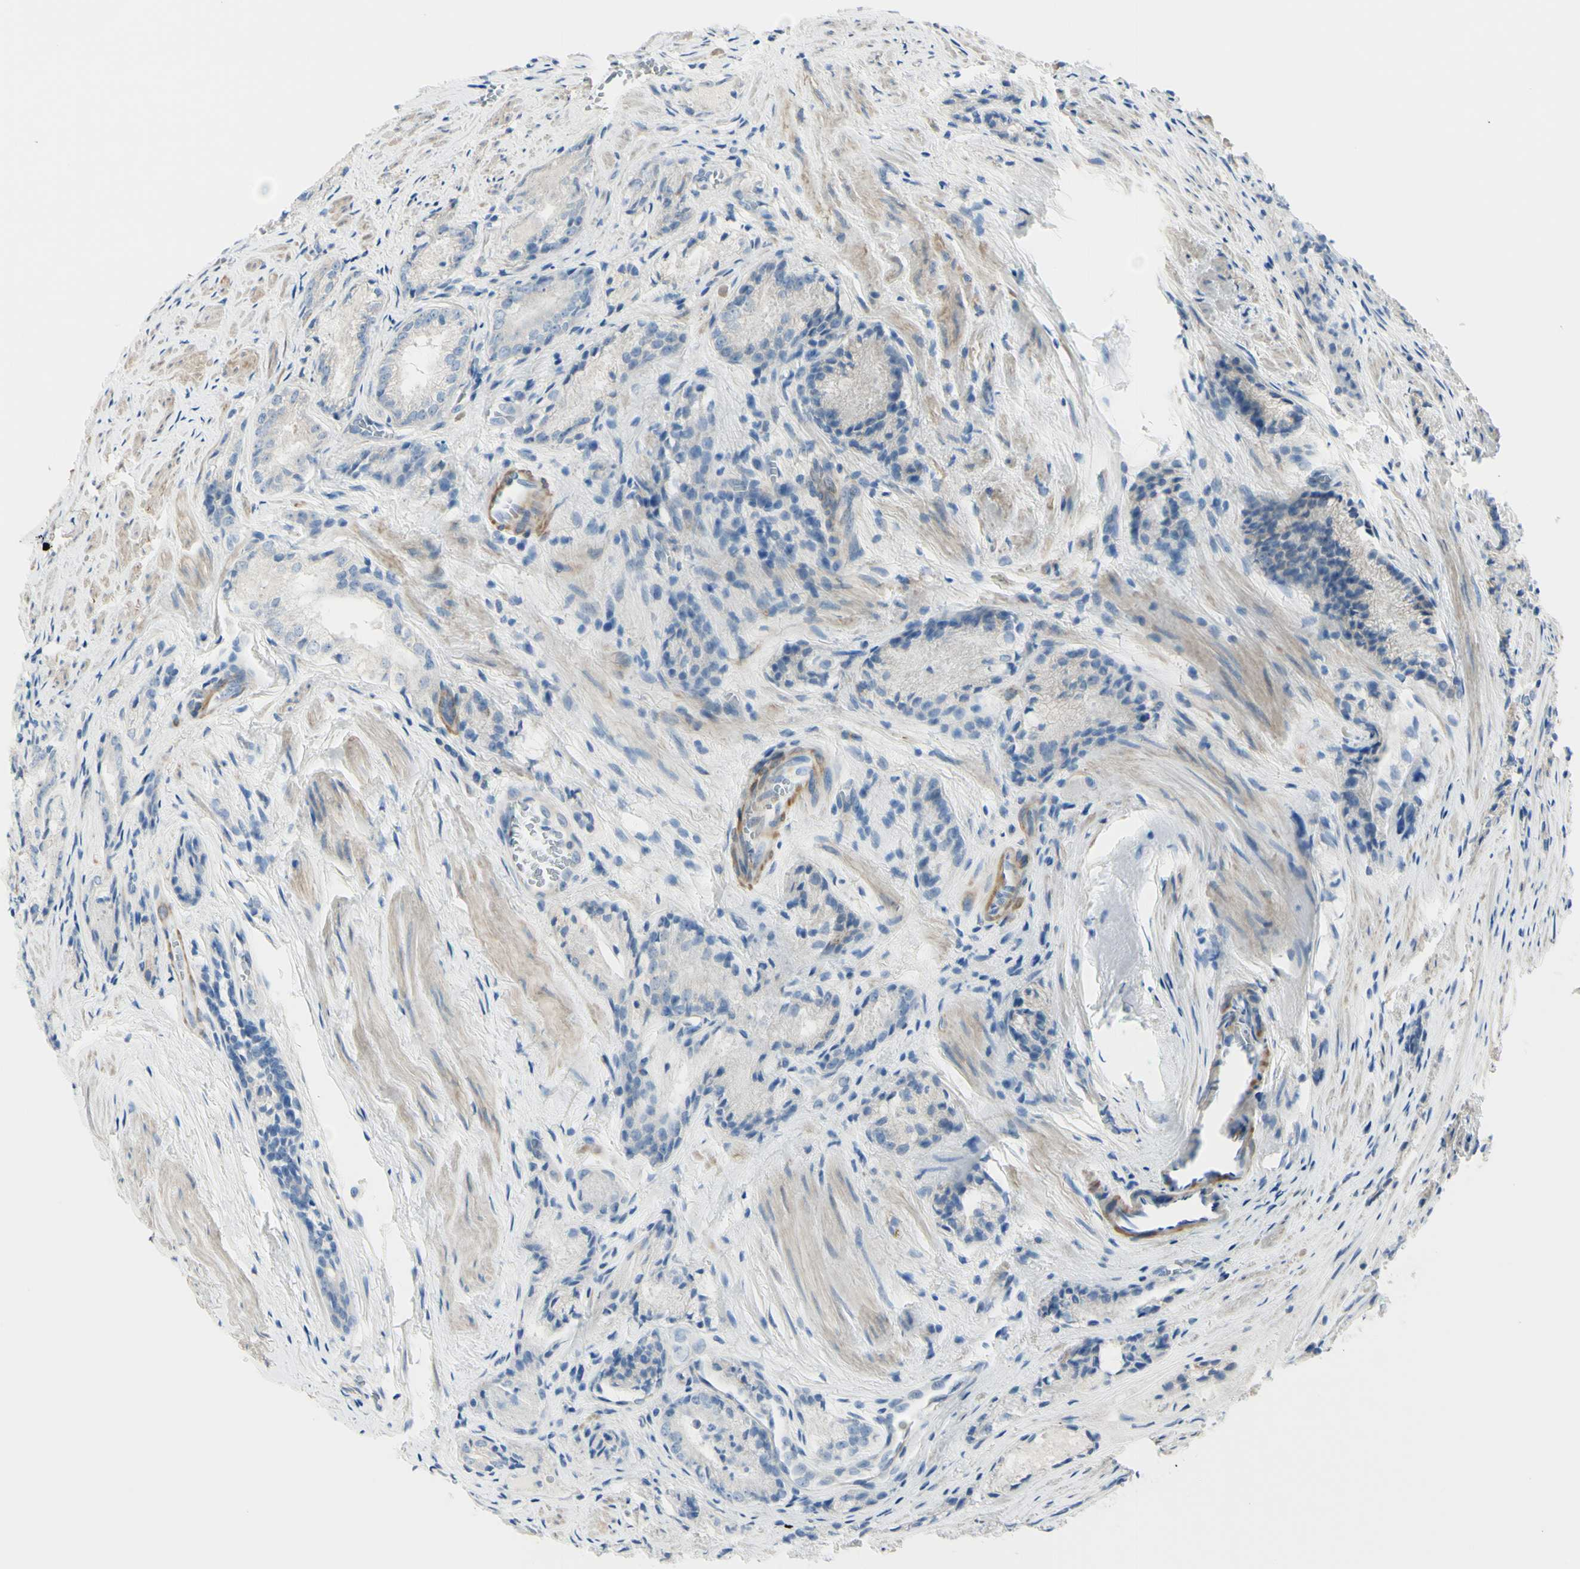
{"staining": {"intensity": "negative", "quantity": "none", "location": "none"}, "tissue": "prostate cancer", "cell_type": "Tumor cells", "image_type": "cancer", "snomed": [{"axis": "morphology", "description": "Adenocarcinoma, Low grade"}, {"axis": "topography", "description": "Prostate"}], "caption": "An immunohistochemistry (IHC) micrograph of prostate cancer (adenocarcinoma (low-grade)) is shown. There is no staining in tumor cells of prostate cancer (adenocarcinoma (low-grade)). (Immunohistochemistry, brightfield microscopy, high magnification).", "gene": "NCBP2L", "patient": {"sex": "male", "age": 60}}